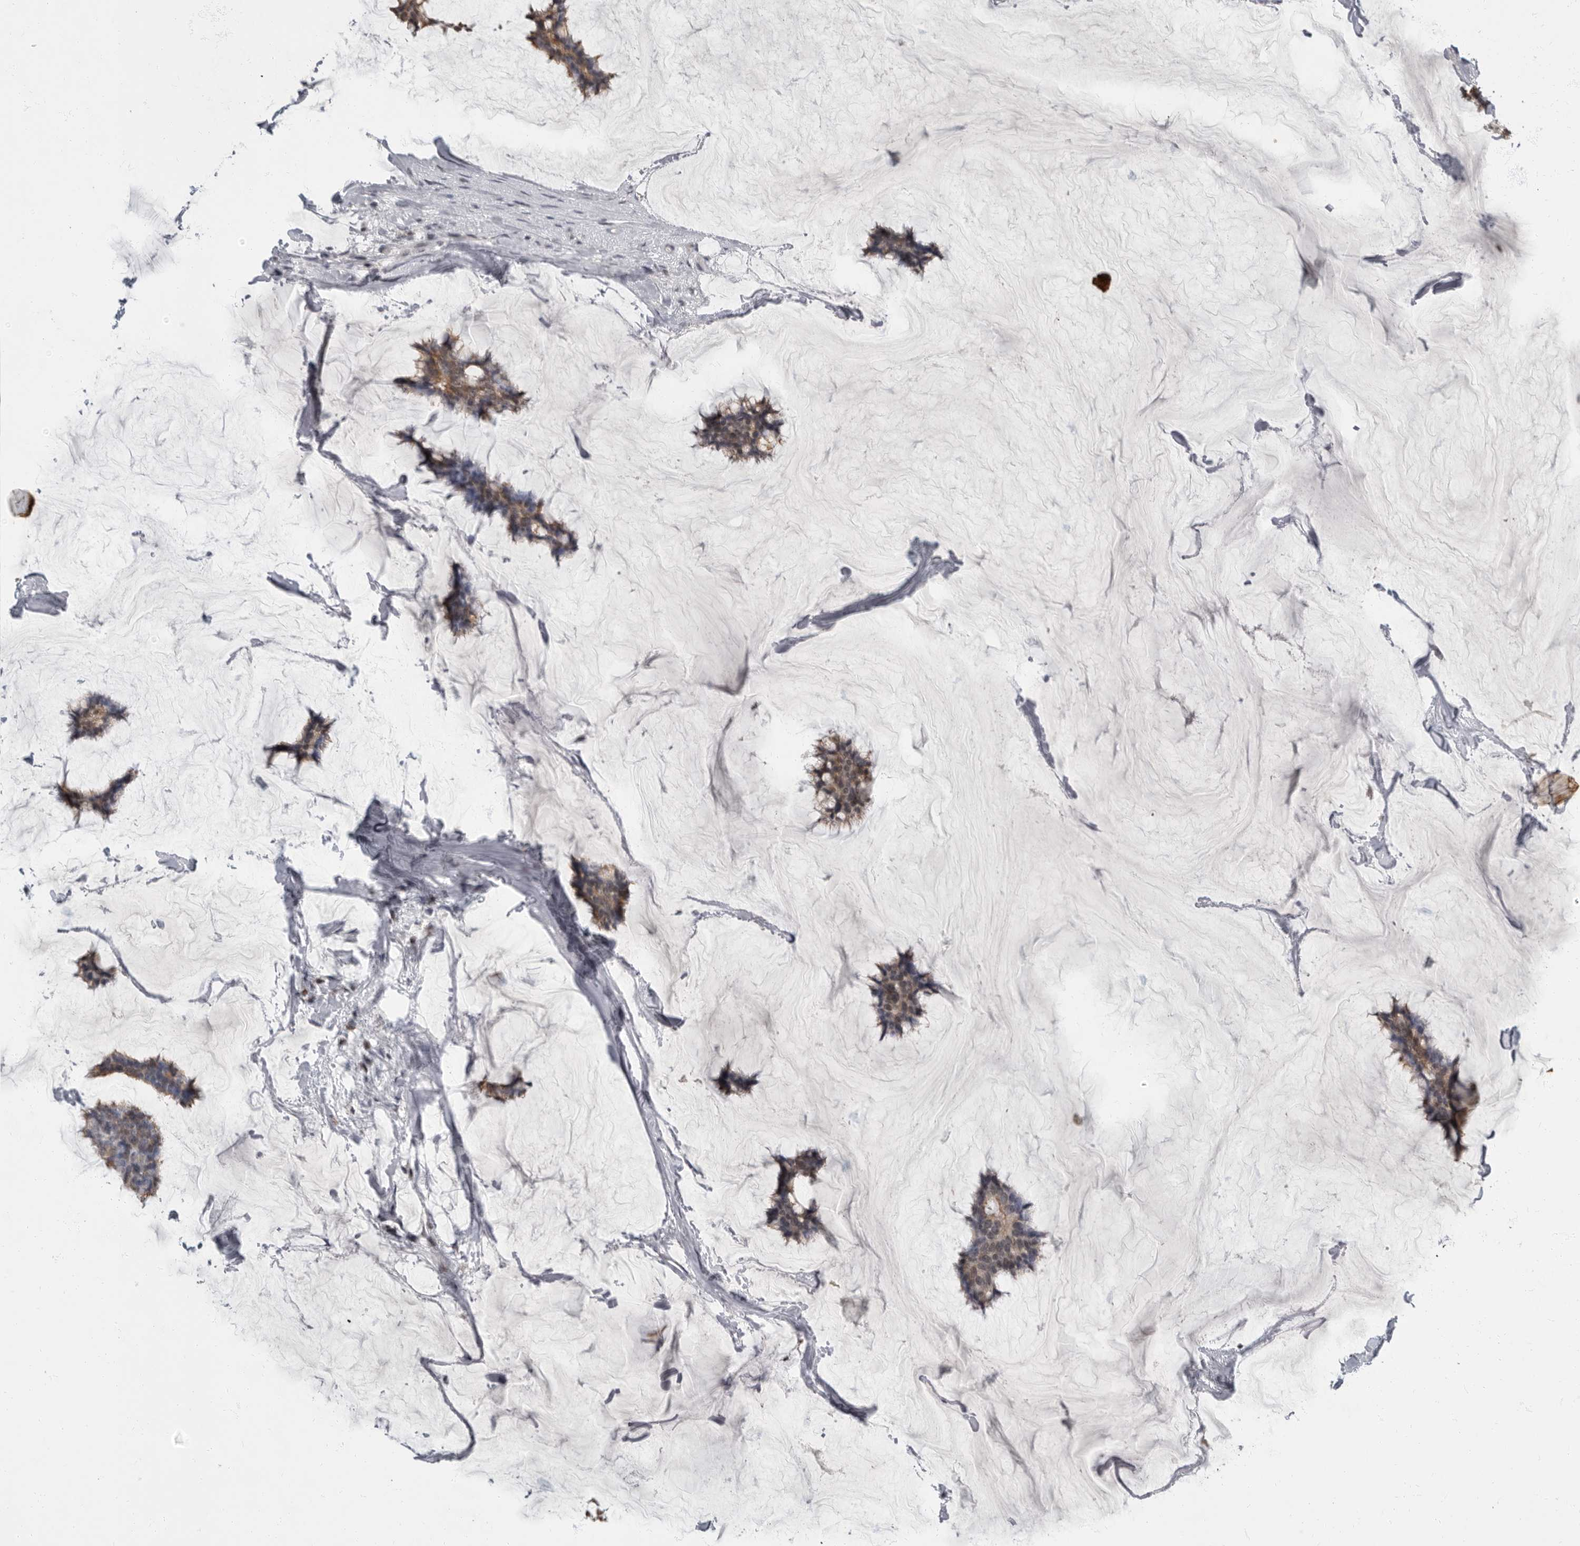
{"staining": {"intensity": "weak", "quantity": ">75%", "location": "cytoplasmic/membranous"}, "tissue": "breast cancer", "cell_type": "Tumor cells", "image_type": "cancer", "snomed": [{"axis": "morphology", "description": "Duct carcinoma"}, {"axis": "topography", "description": "Breast"}], "caption": "Immunohistochemistry photomicrograph of human breast cancer (intraductal carcinoma) stained for a protein (brown), which shows low levels of weak cytoplasmic/membranous positivity in about >75% of tumor cells.", "gene": "EVI5", "patient": {"sex": "female", "age": 93}}